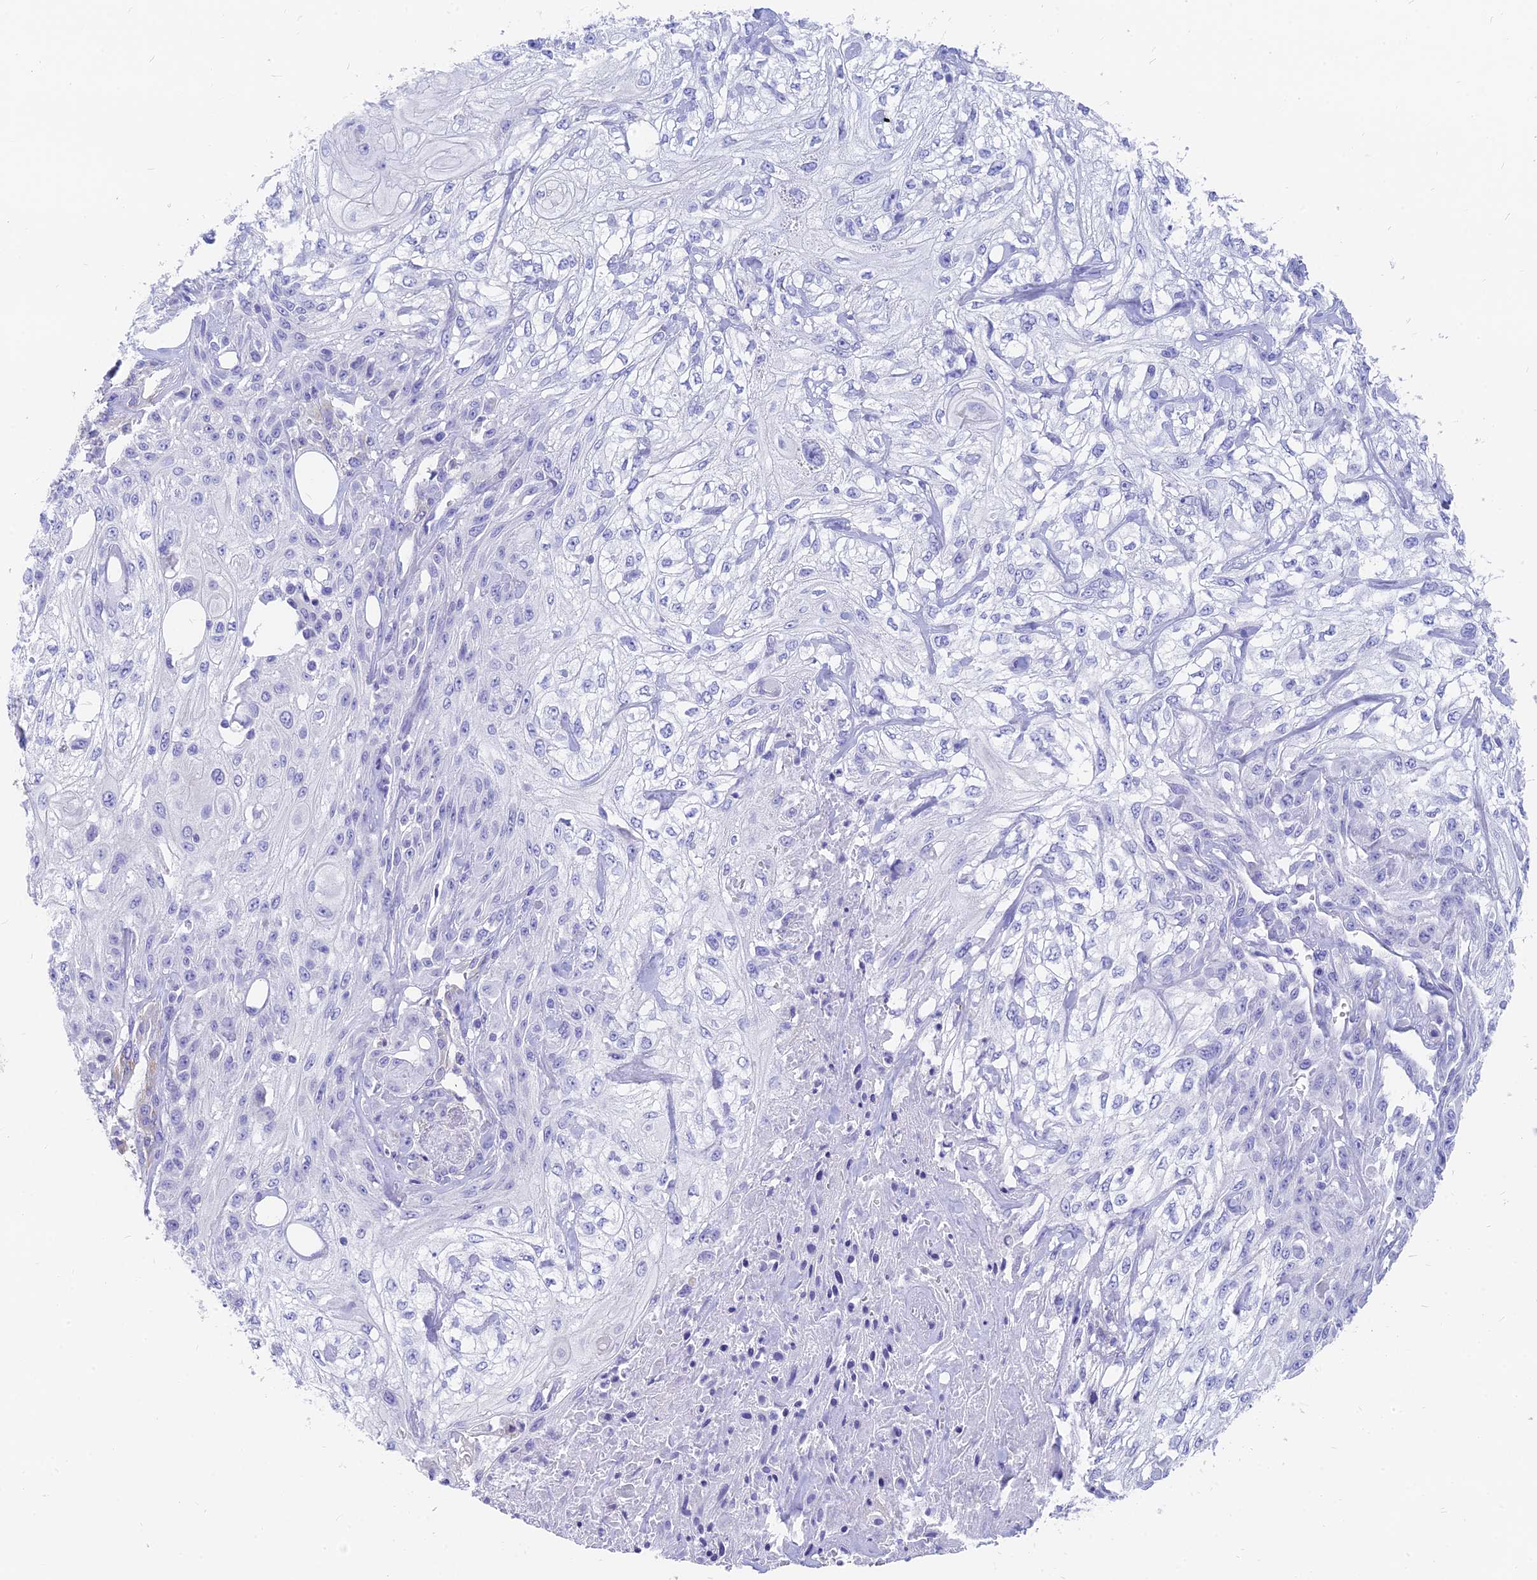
{"staining": {"intensity": "negative", "quantity": "none", "location": "none"}, "tissue": "skin cancer", "cell_type": "Tumor cells", "image_type": "cancer", "snomed": [{"axis": "morphology", "description": "Squamous cell carcinoma, NOS"}, {"axis": "morphology", "description": "Squamous cell carcinoma, metastatic, NOS"}, {"axis": "topography", "description": "Skin"}, {"axis": "topography", "description": "Lymph node"}], "caption": "A high-resolution micrograph shows IHC staining of skin cancer, which demonstrates no significant expression in tumor cells.", "gene": "SLC36A2", "patient": {"sex": "male", "age": 75}}